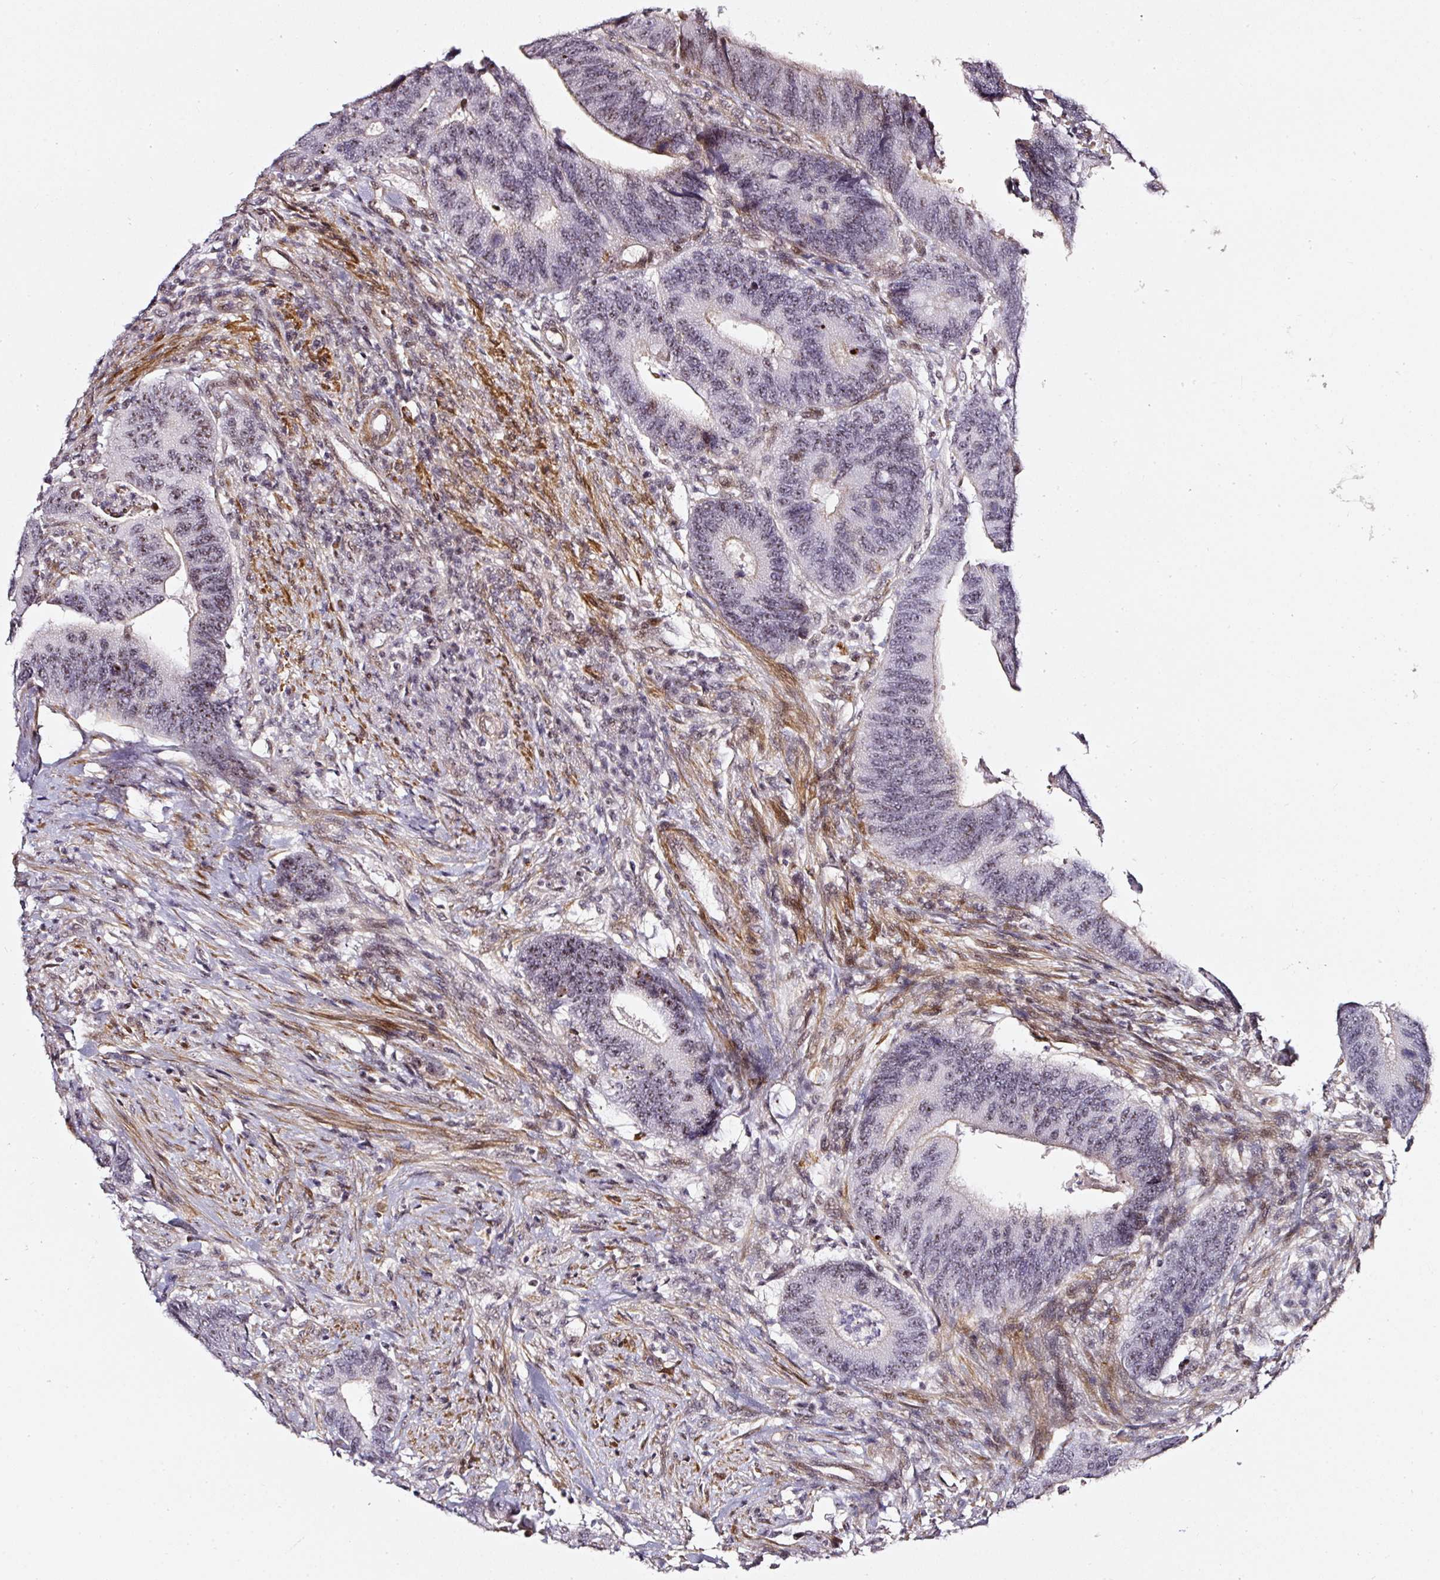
{"staining": {"intensity": "weak", "quantity": "25%-75%", "location": "nuclear"}, "tissue": "colorectal cancer", "cell_type": "Tumor cells", "image_type": "cancer", "snomed": [{"axis": "morphology", "description": "Adenocarcinoma, NOS"}, {"axis": "topography", "description": "Colon"}], "caption": "Tumor cells exhibit low levels of weak nuclear staining in approximately 25%-75% of cells in colorectal cancer.", "gene": "MXRA8", "patient": {"sex": "male", "age": 87}}